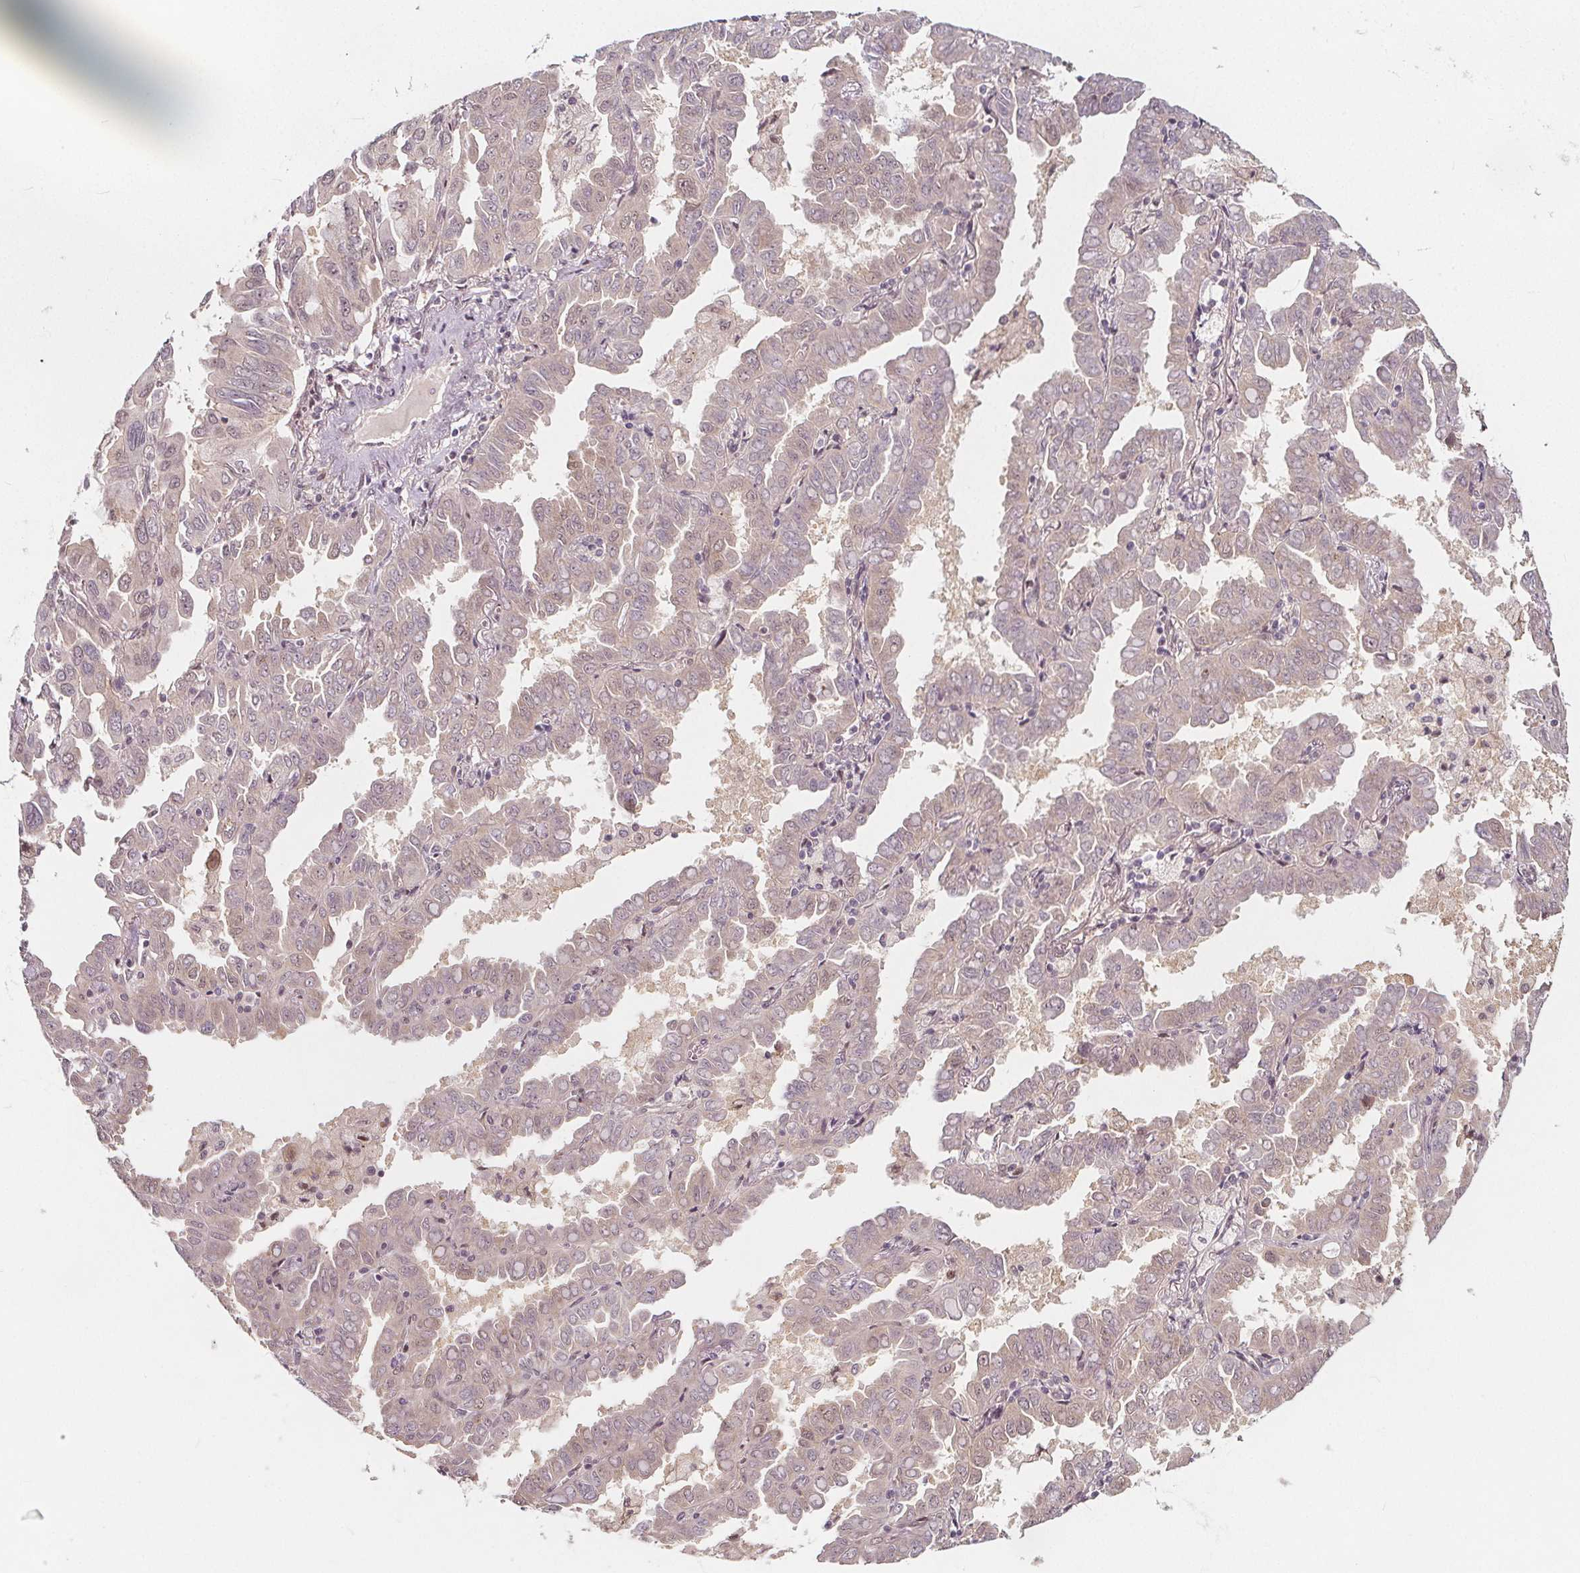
{"staining": {"intensity": "negative", "quantity": "none", "location": "none"}, "tissue": "lung cancer", "cell_type": "Tumor cells", "image_type": "cancer", "snomed": [{"axis": "morphology", "description": "Adenocarcinoma, NOS"}, {"axis": "topography", "description": "Lung"}], "caption": "This is a photomicrograph of immunohistochemistry staining of lung cancer, which shows no positivity in tumor cells.", "gene": "AKT1S1", "patient": {"sex": "male", "age": 64}}